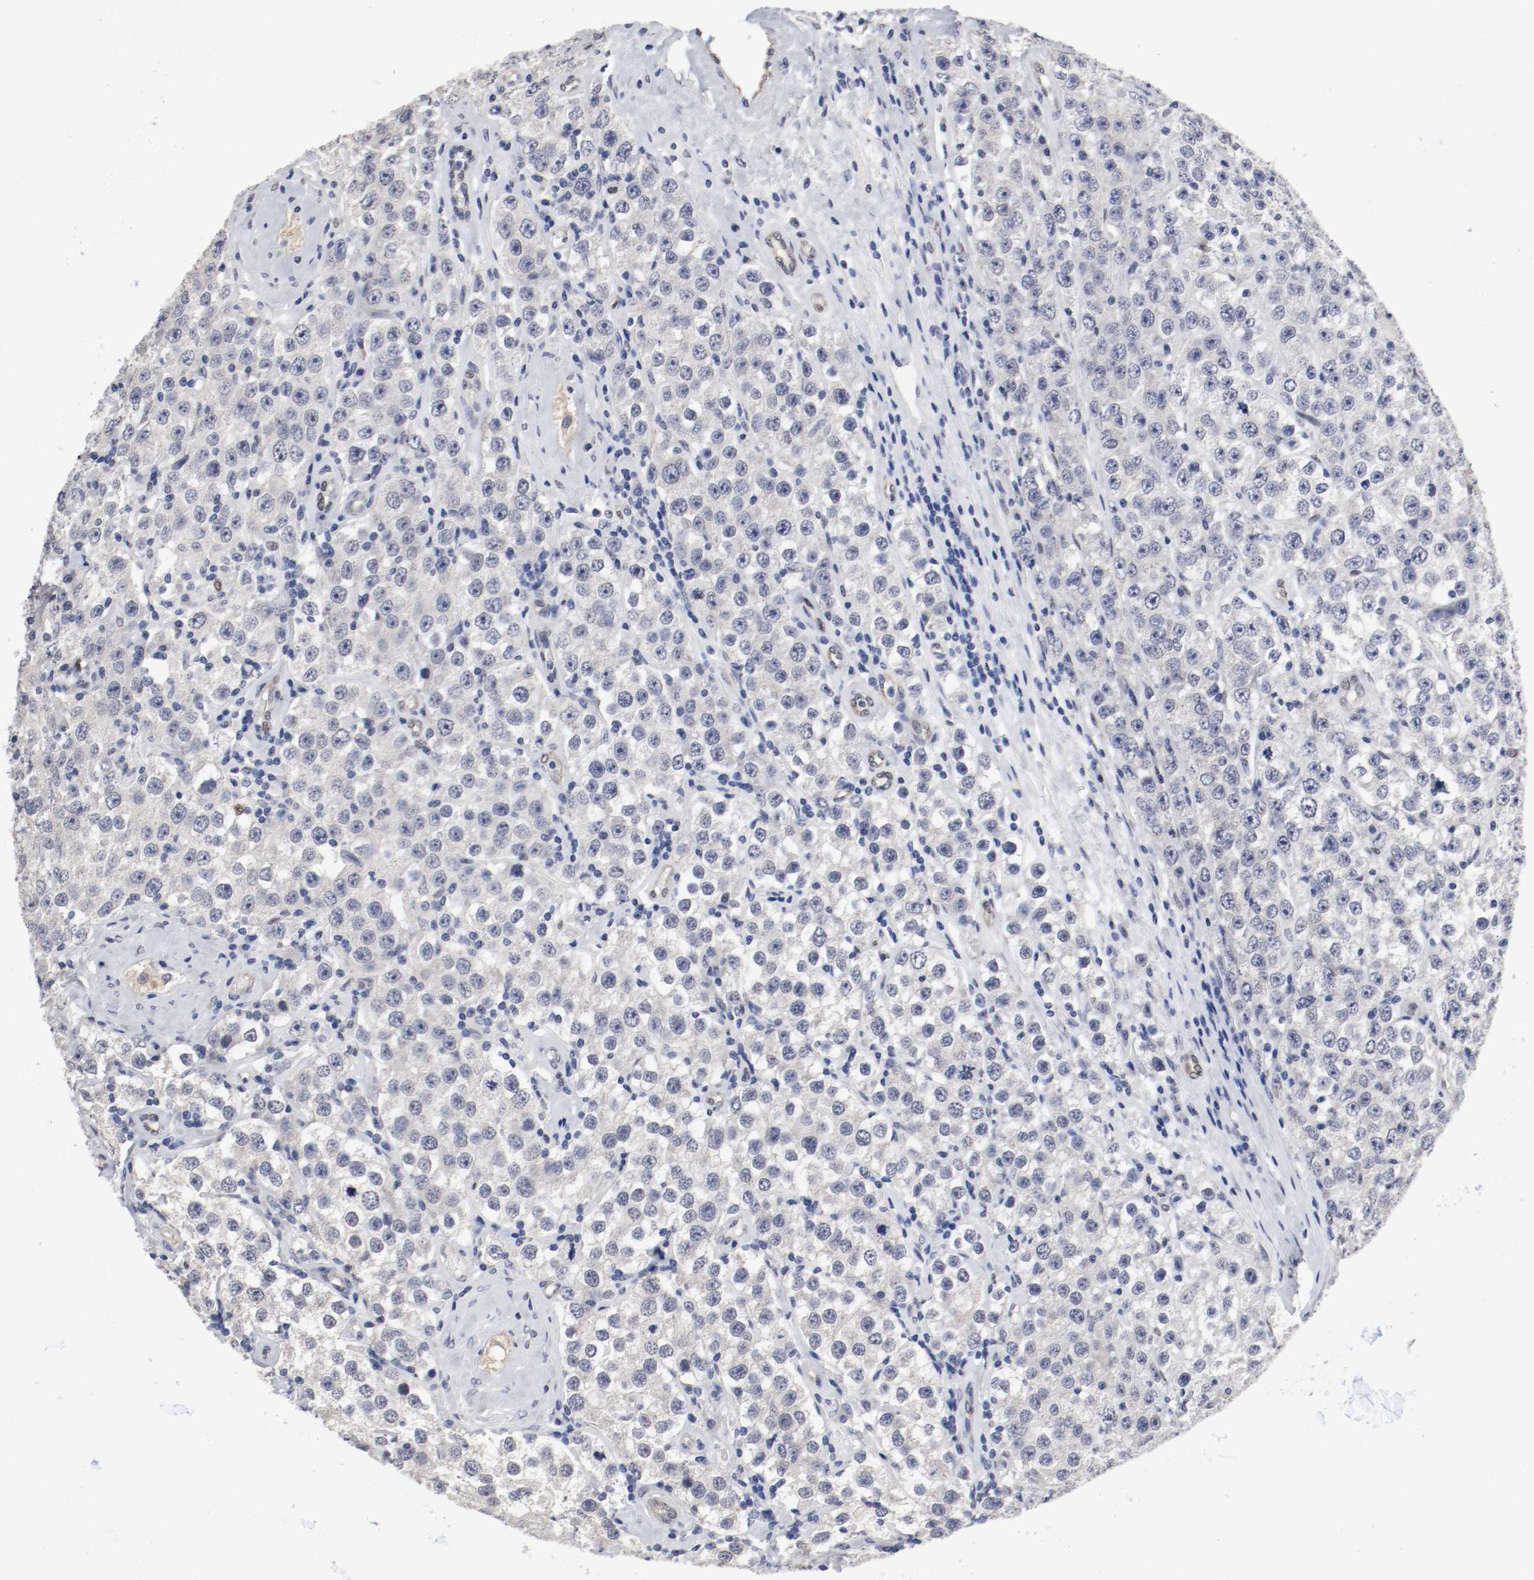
{"staining": {"intensity": "negative", "quantity": "none", "location": "none"}, "tissue": "testis cancer", "cell_type": "Tumor cells", "image_type": "cancer", "snomed": [{"axis": "morphology", "description": "Seminoma, NOS"}, {"axis": "topography", "description": "Testis"}], "caption": "Protein analysis of testis cancer reveals no significant positivity in tumor cells.", "gene": "FOSL2", "patient": {"sex": "male", "age": 52}}